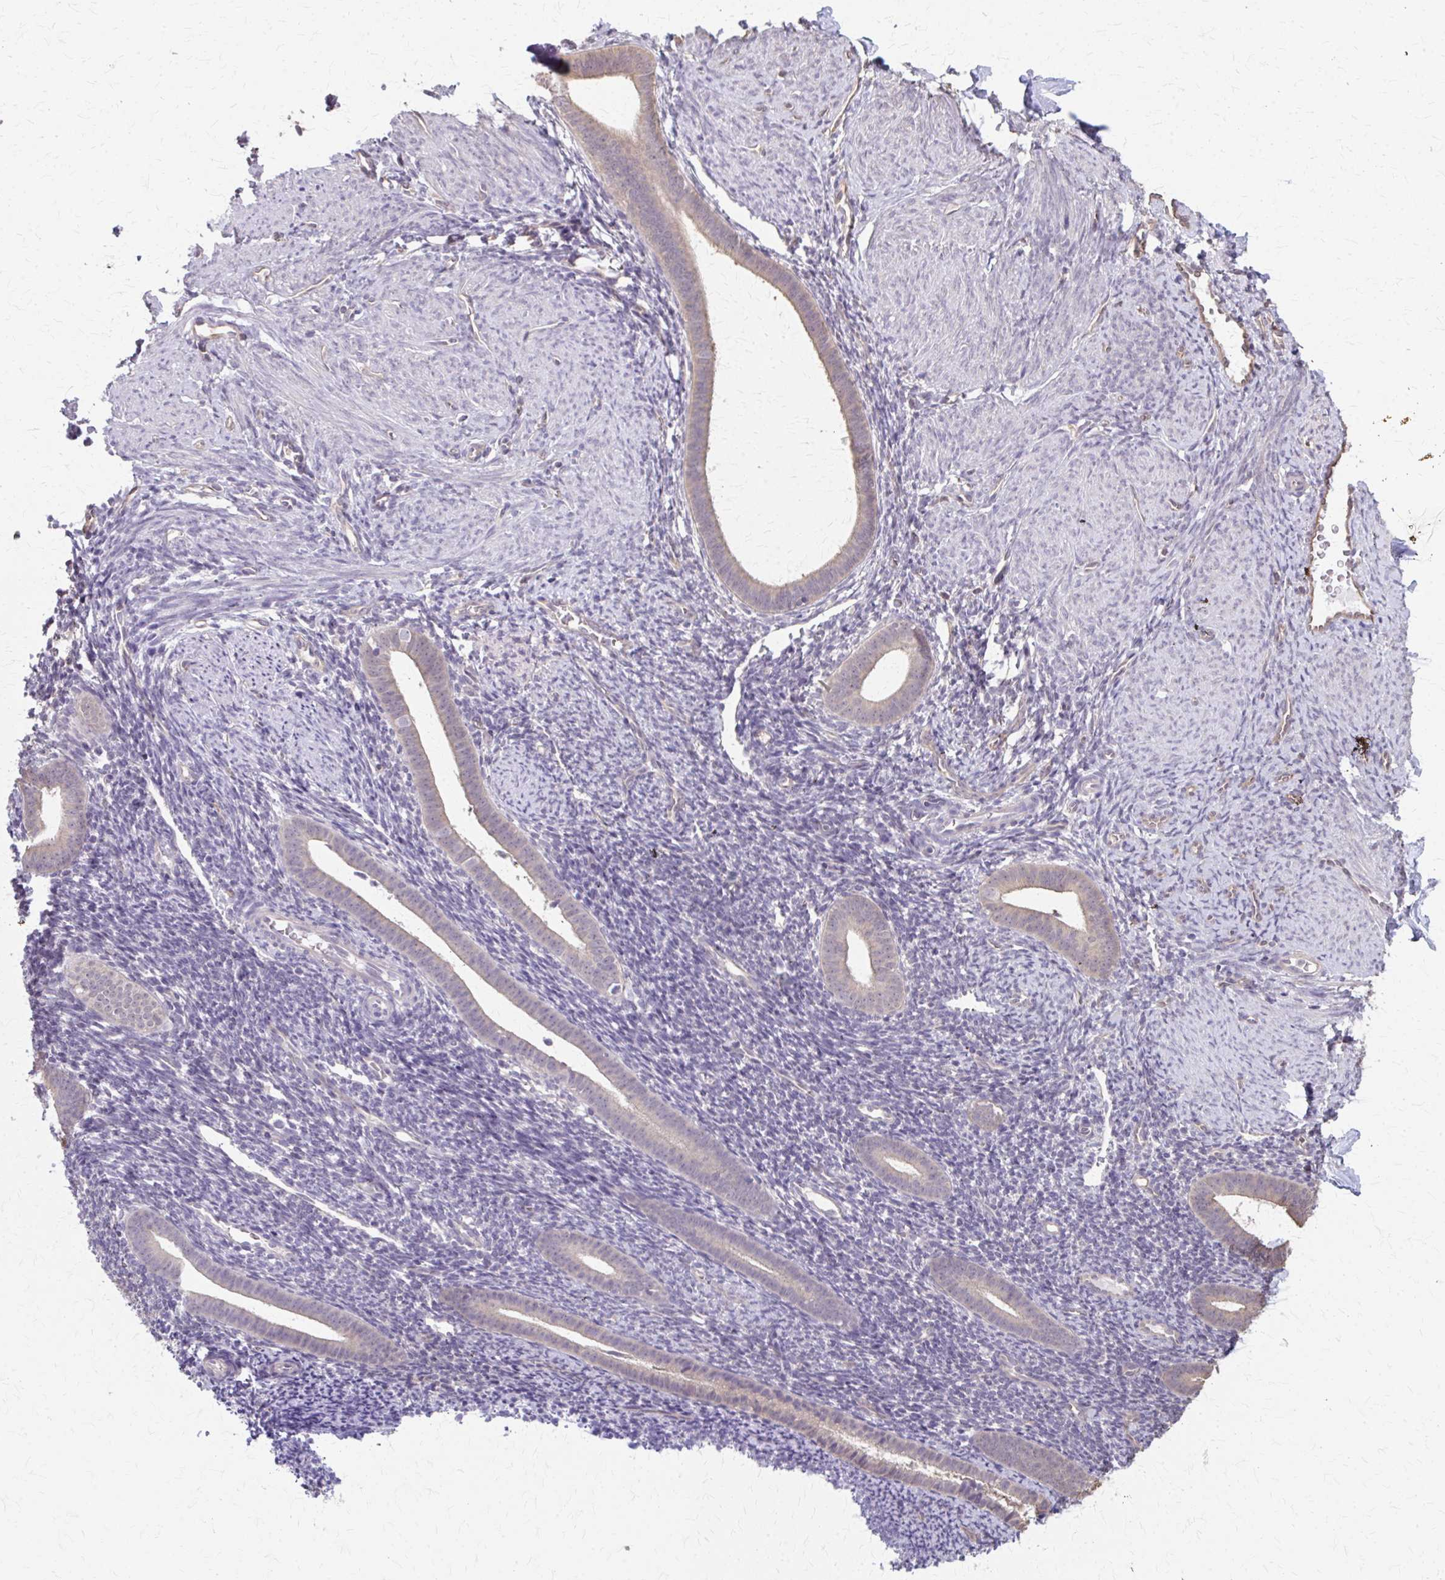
{"staining": {"intensity": "negative", "quantity": "none", "location": "none"}, "tissue": "endometrium", "cell_type": "Cells in endometrial stroma", "image_type": "normal", "snomed": [{"axis": "morphology", "description": "Normal tissue, NOS"}, {"axis": "topography", "description": "Endometrium"}], "caption": "This is a histopathology image of immunohistochemistry (IHC) staining of unremarkable endometrium, which shows no staining in cells in endometrial stroma. Nuclei are stained in blue.", "gene": "RABGAP1L", "patient": {"sex": "female", "age": 39}}